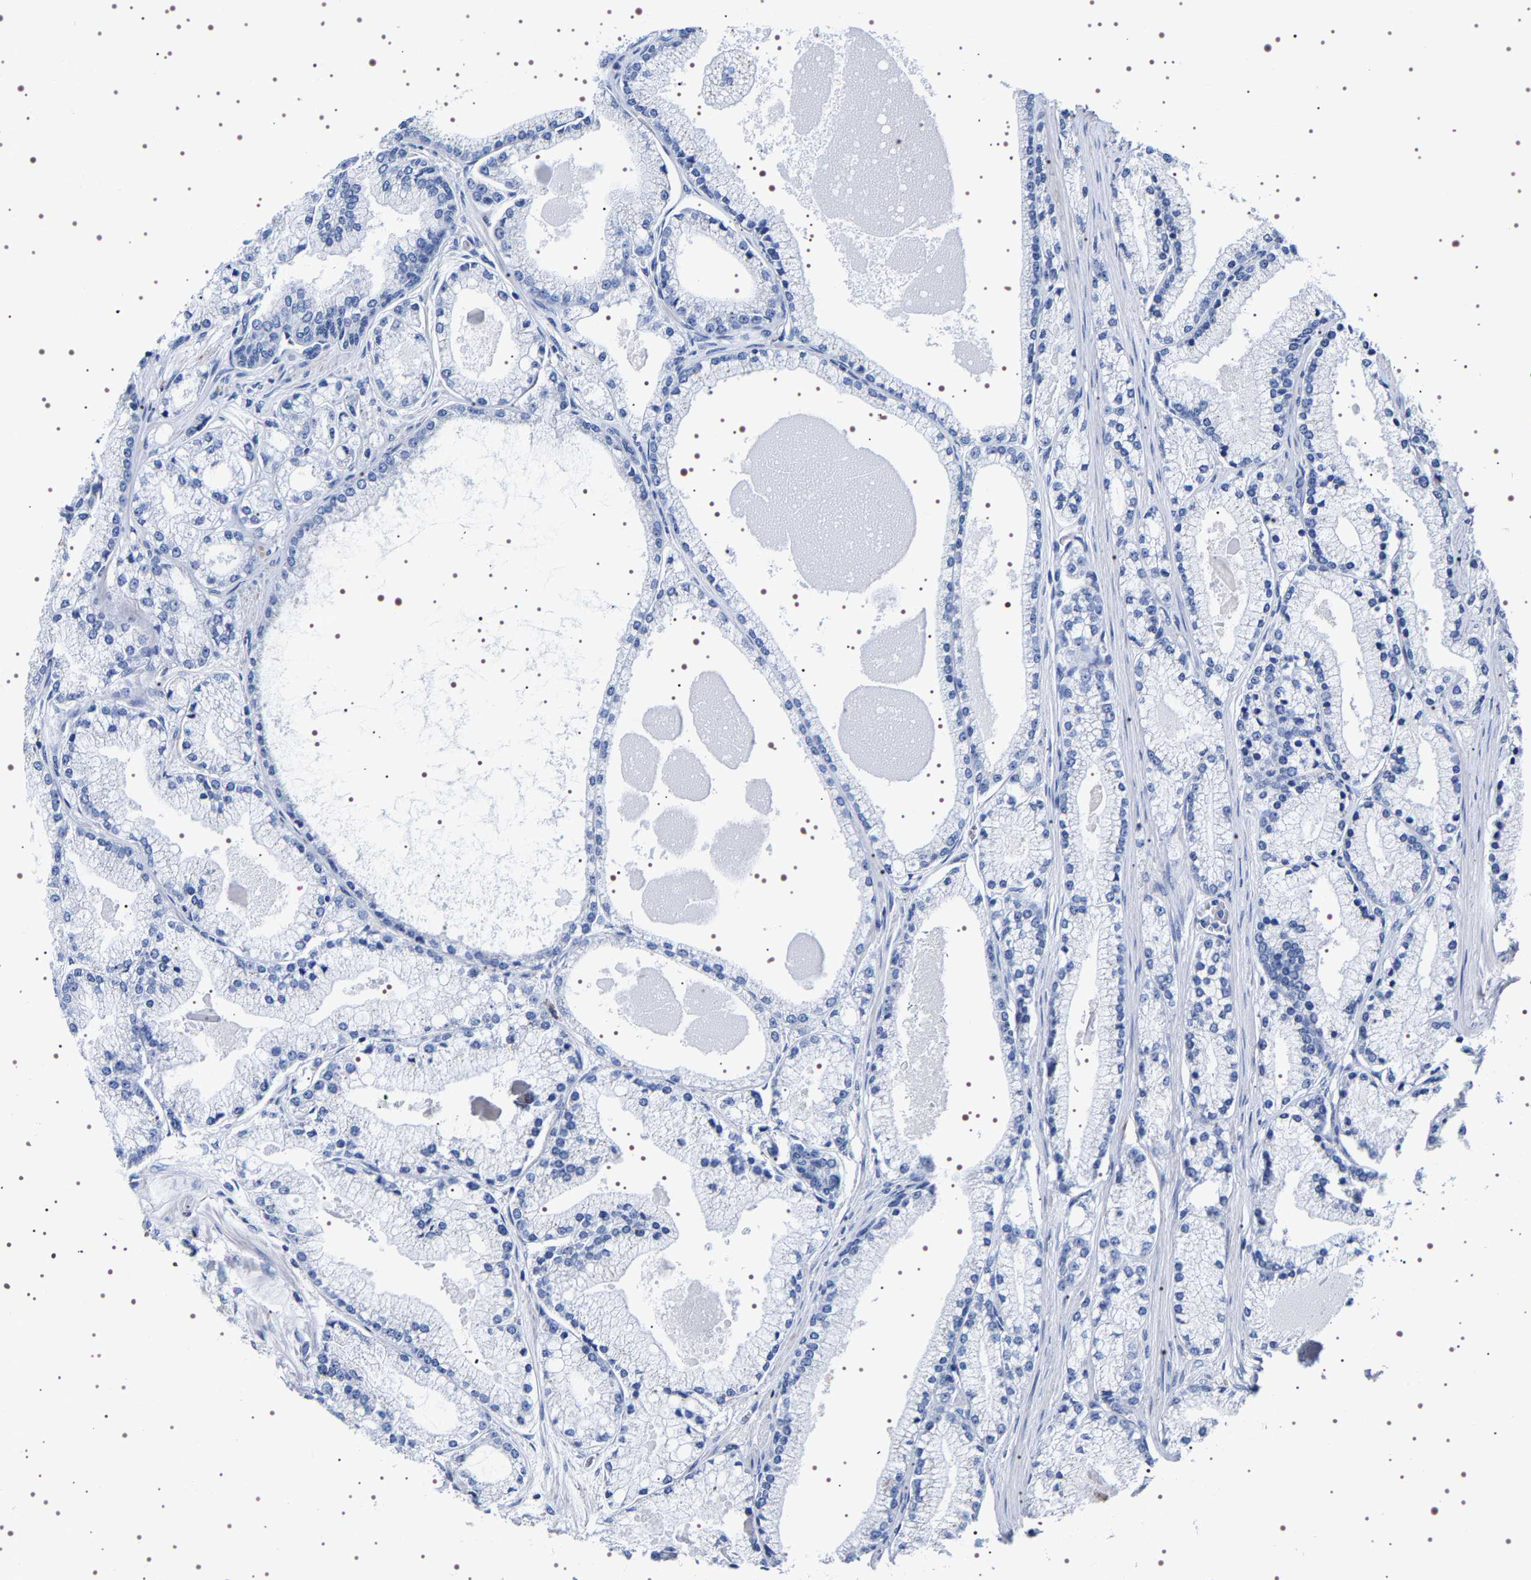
{"staining": {"intensity": "negative", "quantity": "none", "location": "none"}, "tissue": "prostate cancer", "cell_type": "Tumor cells", "image_type": "cancer", "snomed": [{"axis": "morphology", "description": "Adenocarcinoma, High grade"}, {"axis": "topography", "description": "Prostate"}], "caption": "Immunohistochemical staining of human prostate high-grade adenocarcinoma shows no significant expression in tumor cells.", "gene": "UBQLN3", "patient": {"sex": "male", "age": 71}}